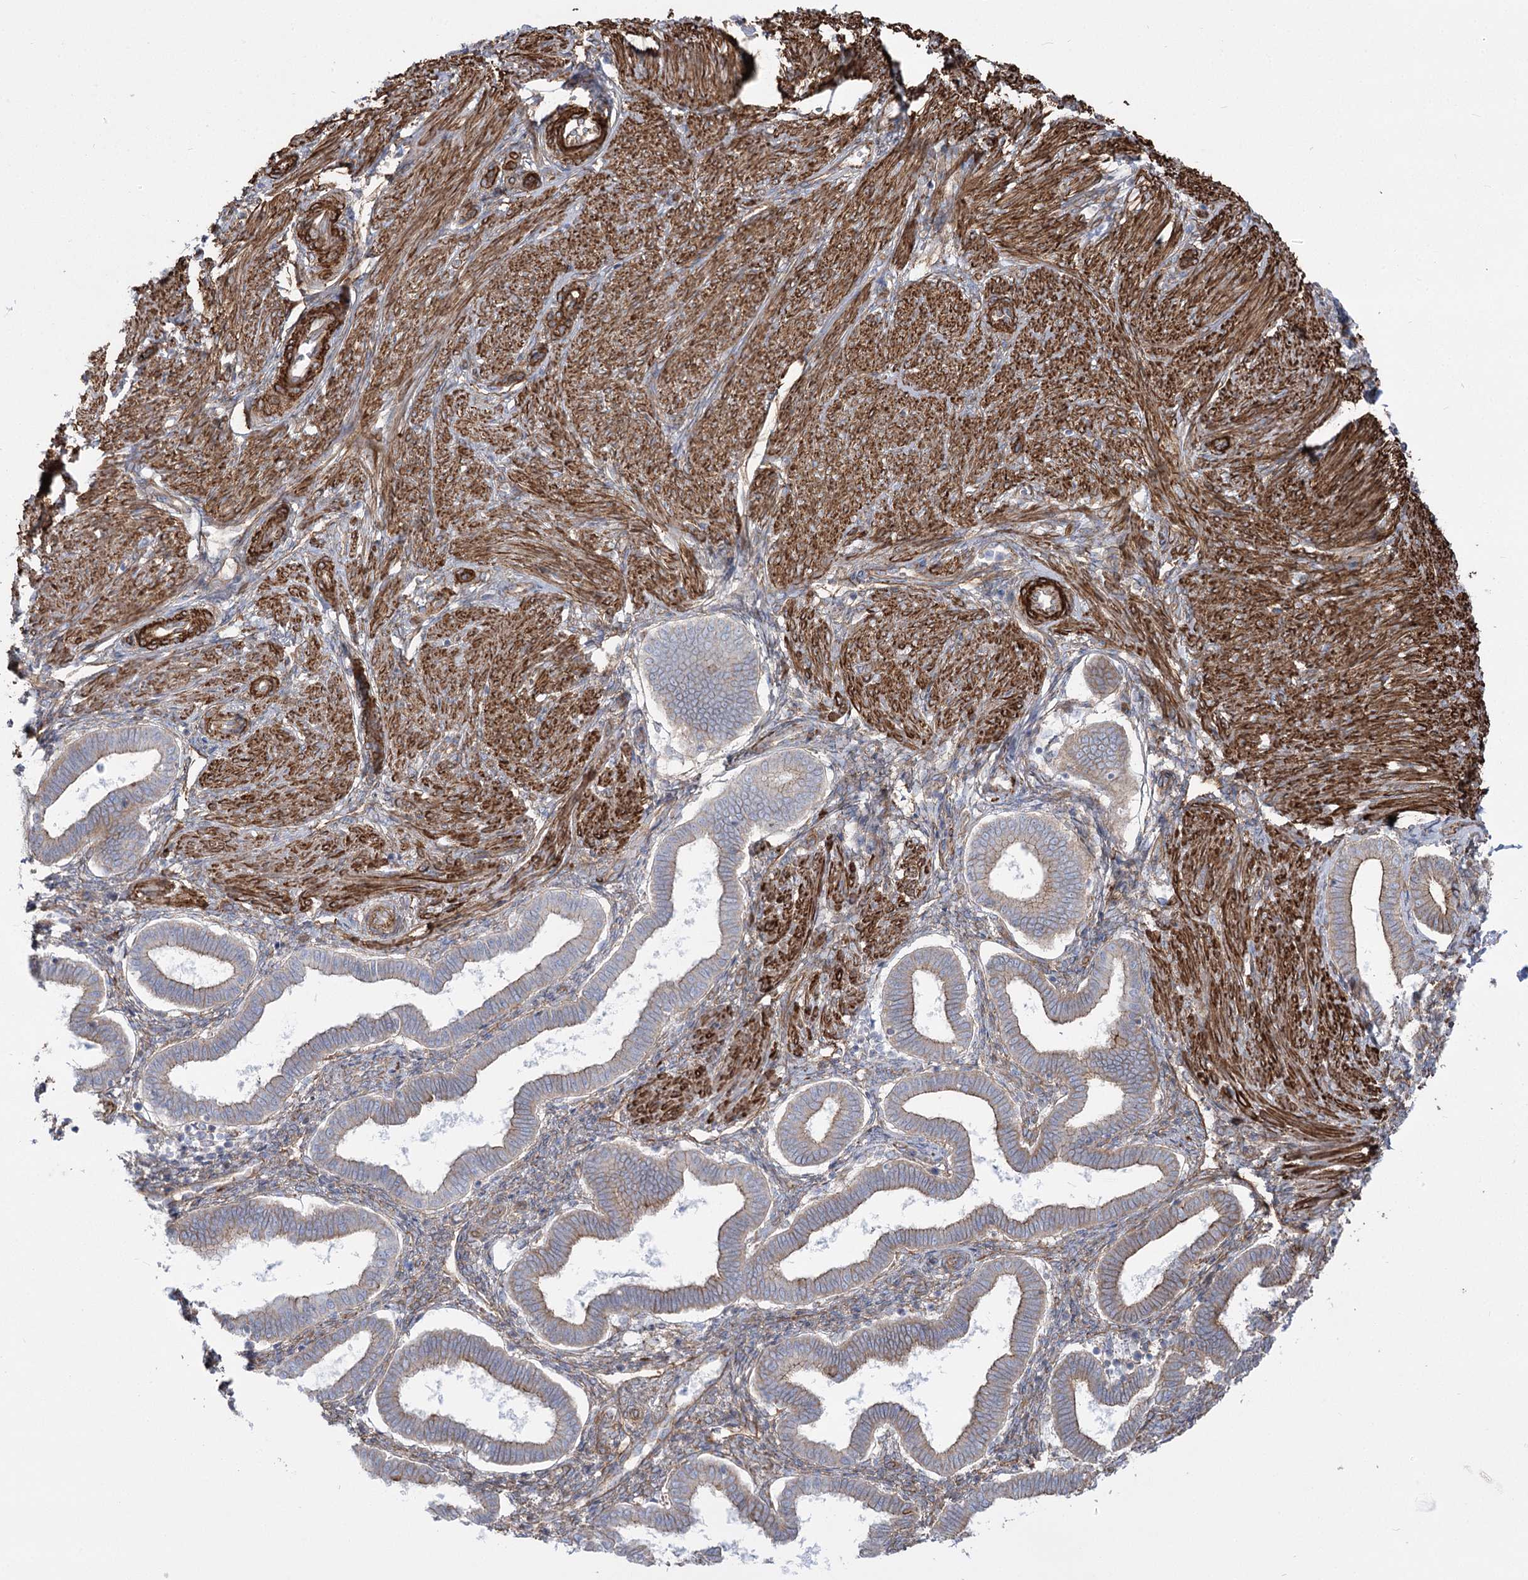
{"staining": {"intensity": "moderate", "quantity": "25%-75%", "location": "cytoplasmic/membranous"}, "tissue": "endometrium", "cell_type": "Cells in endometrial stroma", "image_type": "normal", "snomed": [{"axis": "morphology", "description": "Normal tissue, NOS"}, {"axis": "topography", "description": "Endometrium"}], "caption": "Immunohistochemistry (IHC) (DAB (3,3'-diaminobenzidine)) staining of normal human endometrium shows moderate cytoplasmic/membranous protein expression in about 25%-75% of cells in endometrial stroma. The staining was performed using DAB (3,3'-diaminobenzidine) to visualize the protein expression in brown, while the nuclei were stained in blue with hematoxylin (Magnification: 20x).", "gene": "PLEKHA5", "patient": {"sex": "female", "age": 24}}